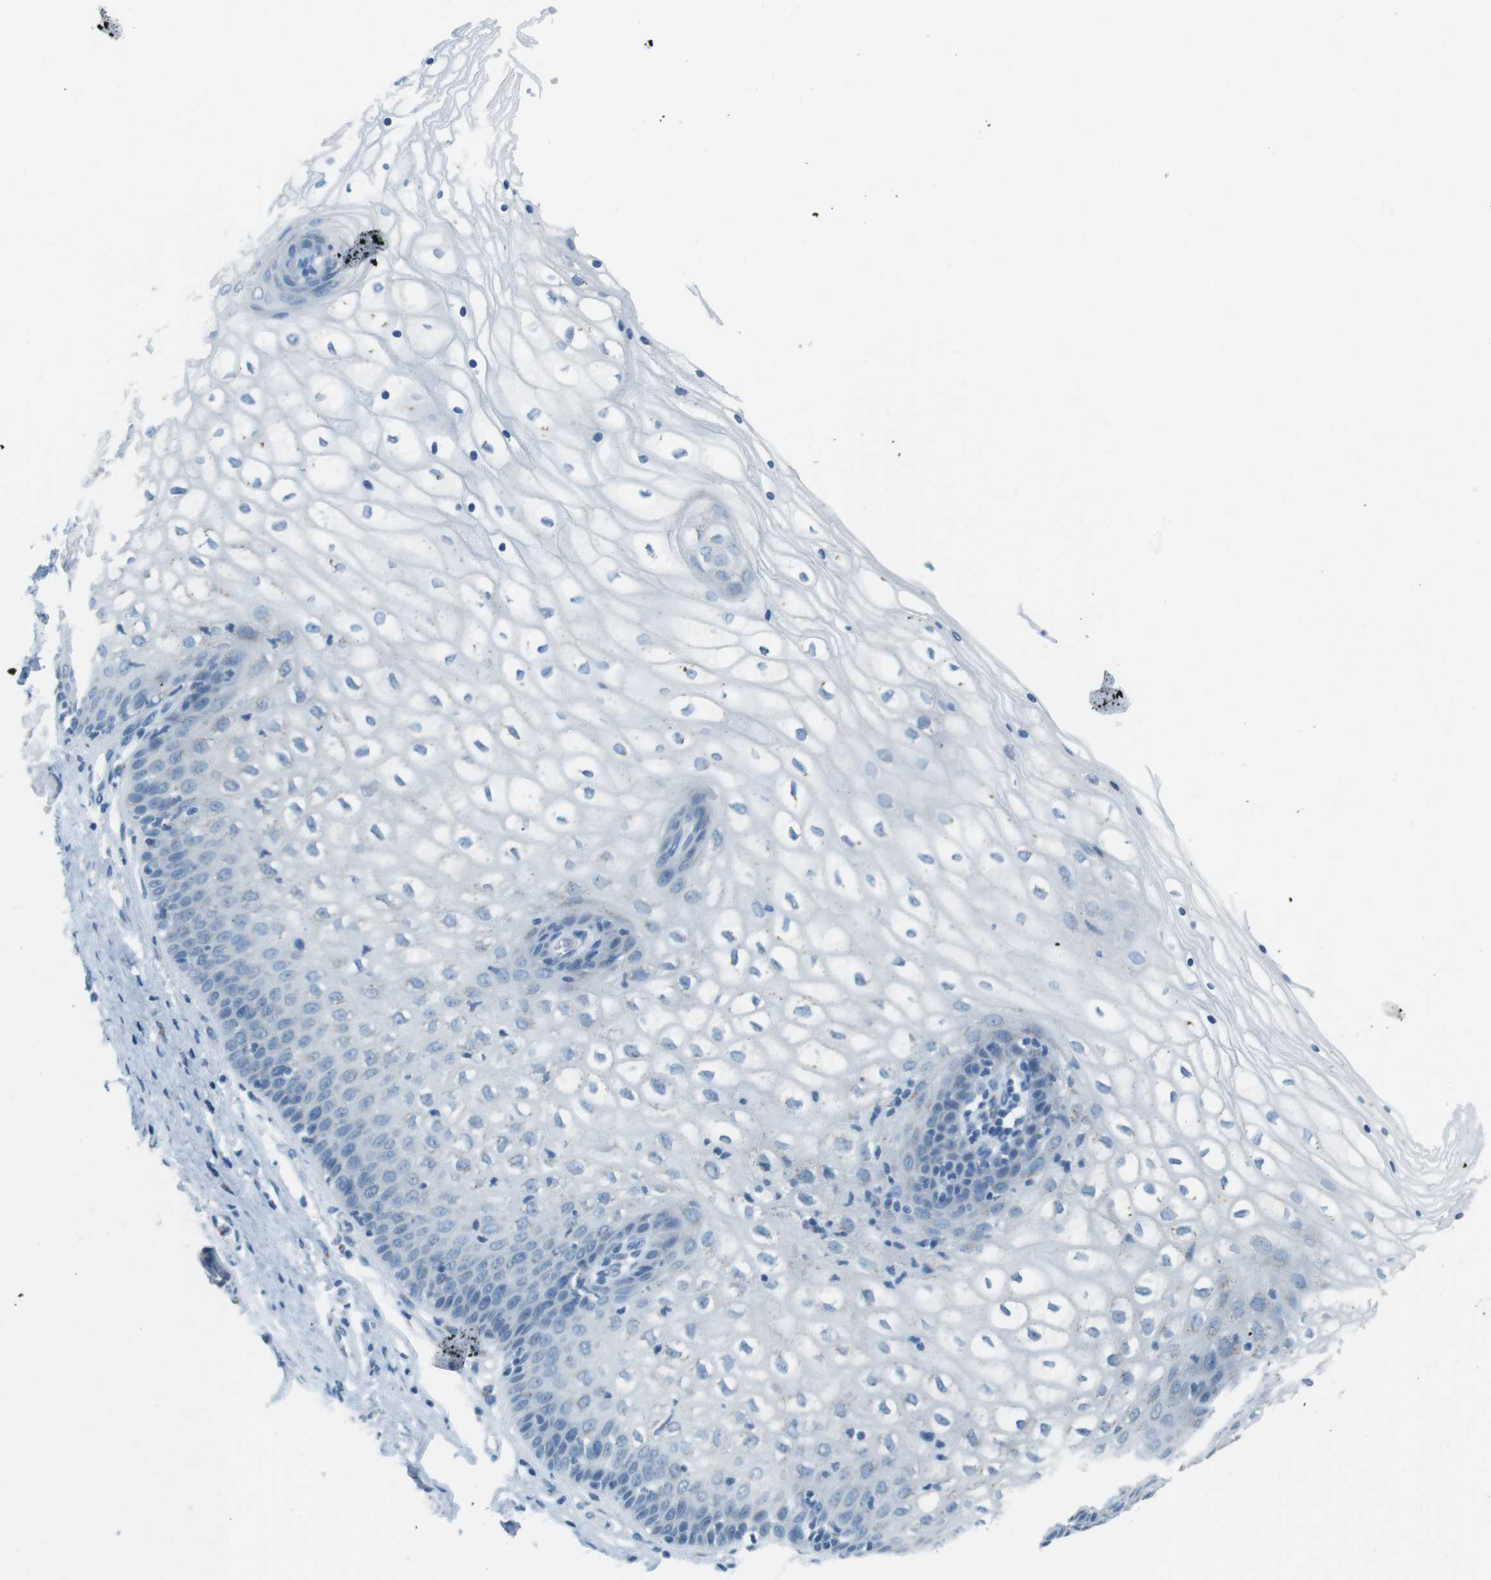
{"staining": {"intensity": "negative", "quantity": "none", "location": "none"}, "tissue": "vagina", "cell_type": "Squamous epithelial cells", "image_type": "normal", "snomed": [{"axis": "morphology", "description": "Normal tissue, NOS"}, {"axis": "topography", "description": "Vagina"}], "caption": "Immunohistochemistry of benign vagina shows no staining in squamous epithelial cells.", "gene": "TXNDC15", "patient": {"sex": "female", "age": 34}}